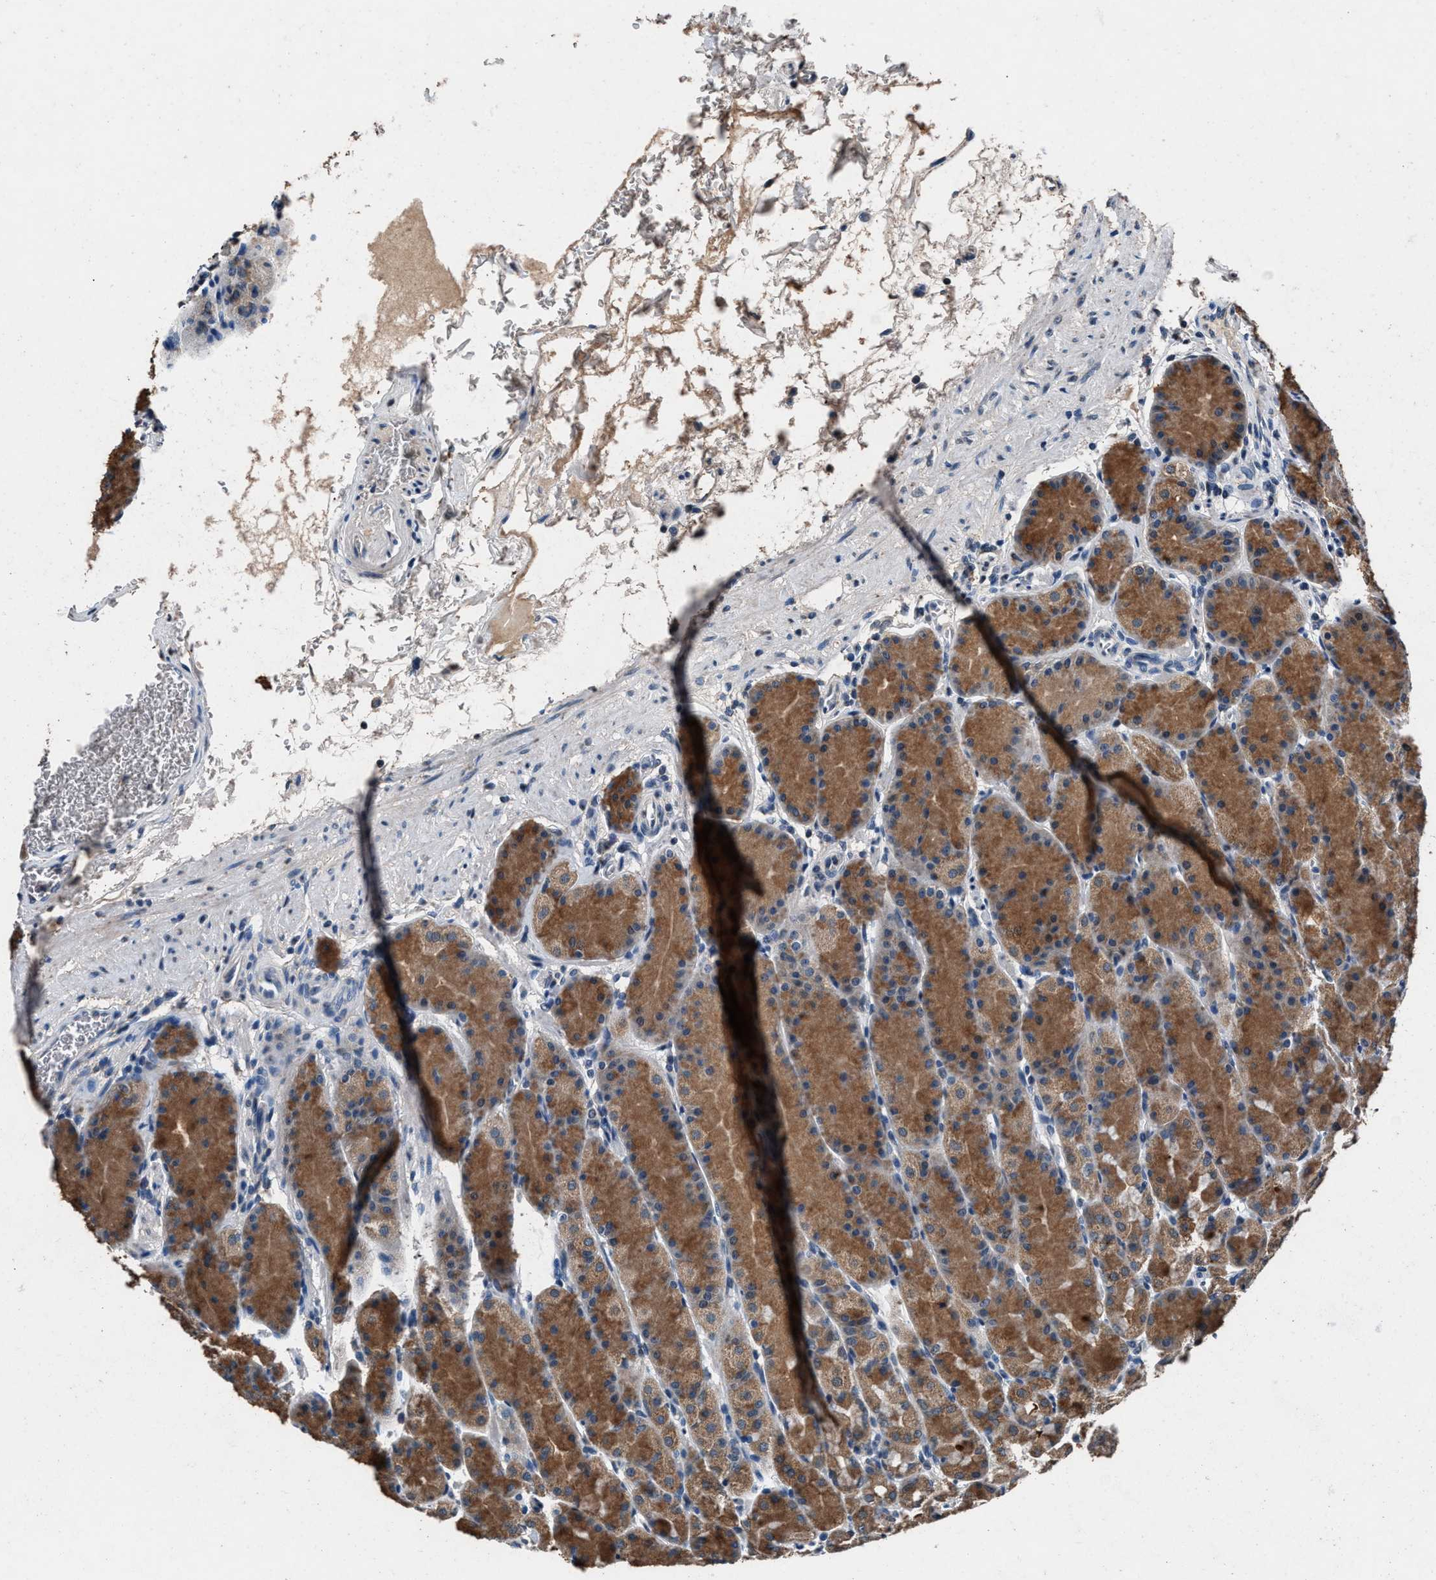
{"staining": {"intensity": "moderate", "quantity": ">75%", "location": "cytoplasmic/membranous"}, "tissue": "stomach", "cell_type": "Glandular cells", "image_type": "normal", "snomed": [{"axis": "morphology", "description": "Normal tissue, NOS"}, {"axis": "topography", "description": "Stomach"}], "caption": "Moderate cytoplasmic/membranous staining is present in about >75% of glandular cells in benign stomach. (Brightfield microscopy of DAB IHC at high magnification).", "gene": "DENND6B", "patient": {"sex": "male", "age": 42}}